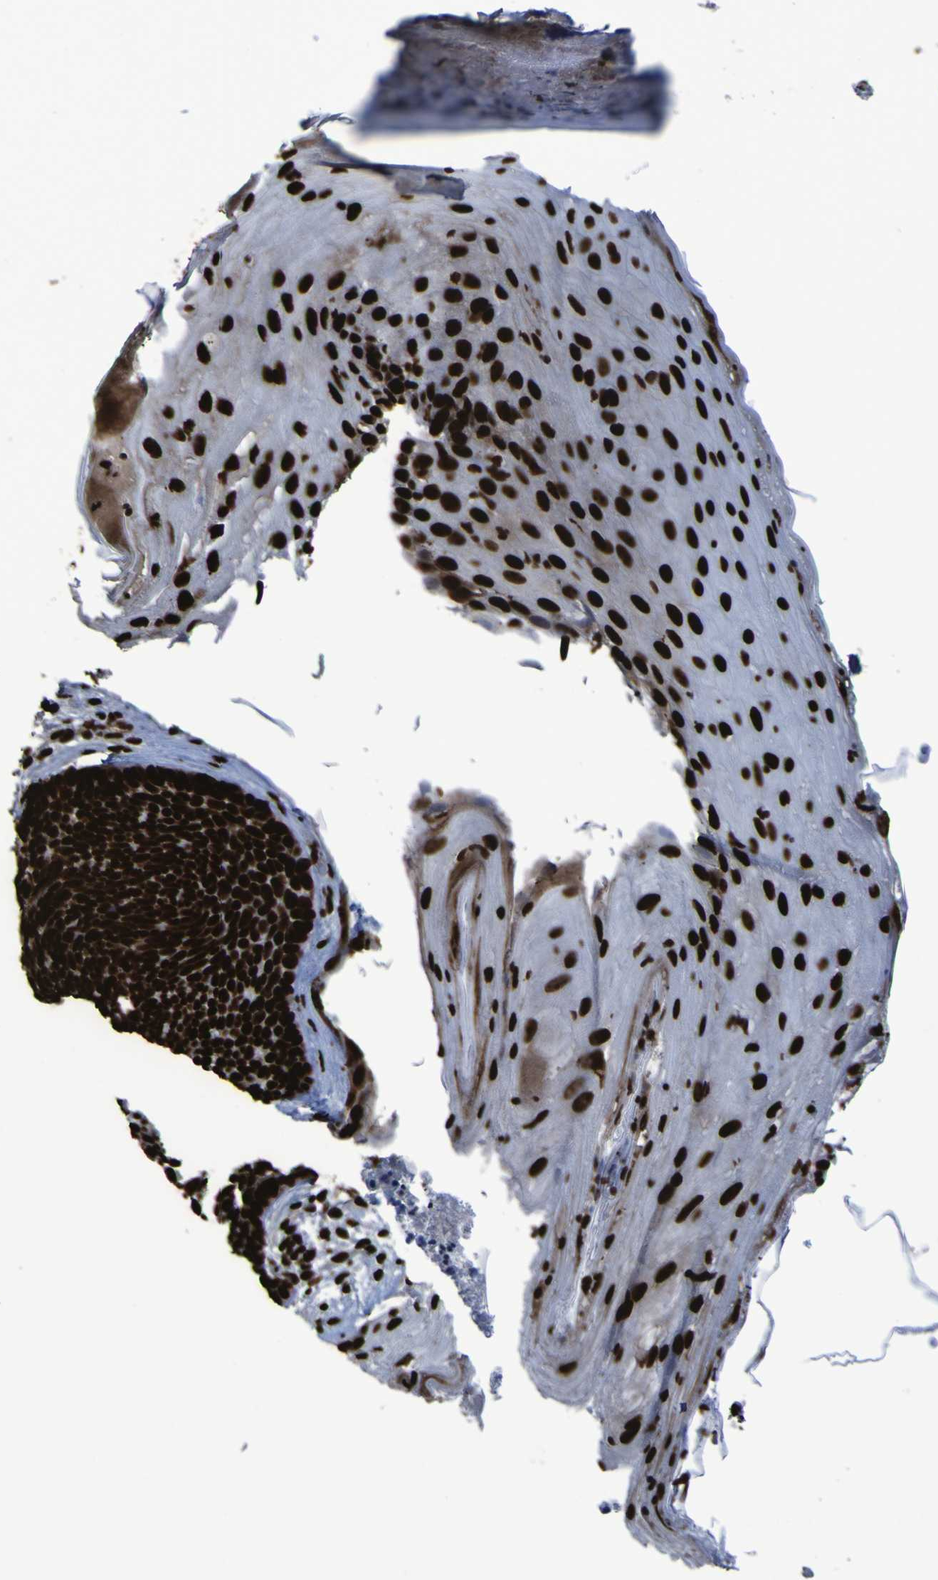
{"staining": {"intensity": "strong", "quantity": ">75%", "location": "nuclear"}, "tissue": "skin cancer", "cell_type": "Tumor cells", "image_type": "cancer", "snomed": [{"axis": "morphology", "description": "Basal cell carcinoma"}, {"axis": "topography", "description": "Skin"}], "caption": "Basal cell carcinoma (skin) was stained to show a protein in brown. There is high levels of strong nuclear positivity in approximately >75% of tumor cells.", "gene": "NPM1", "patient": {"sex": "female", "age": 70}}